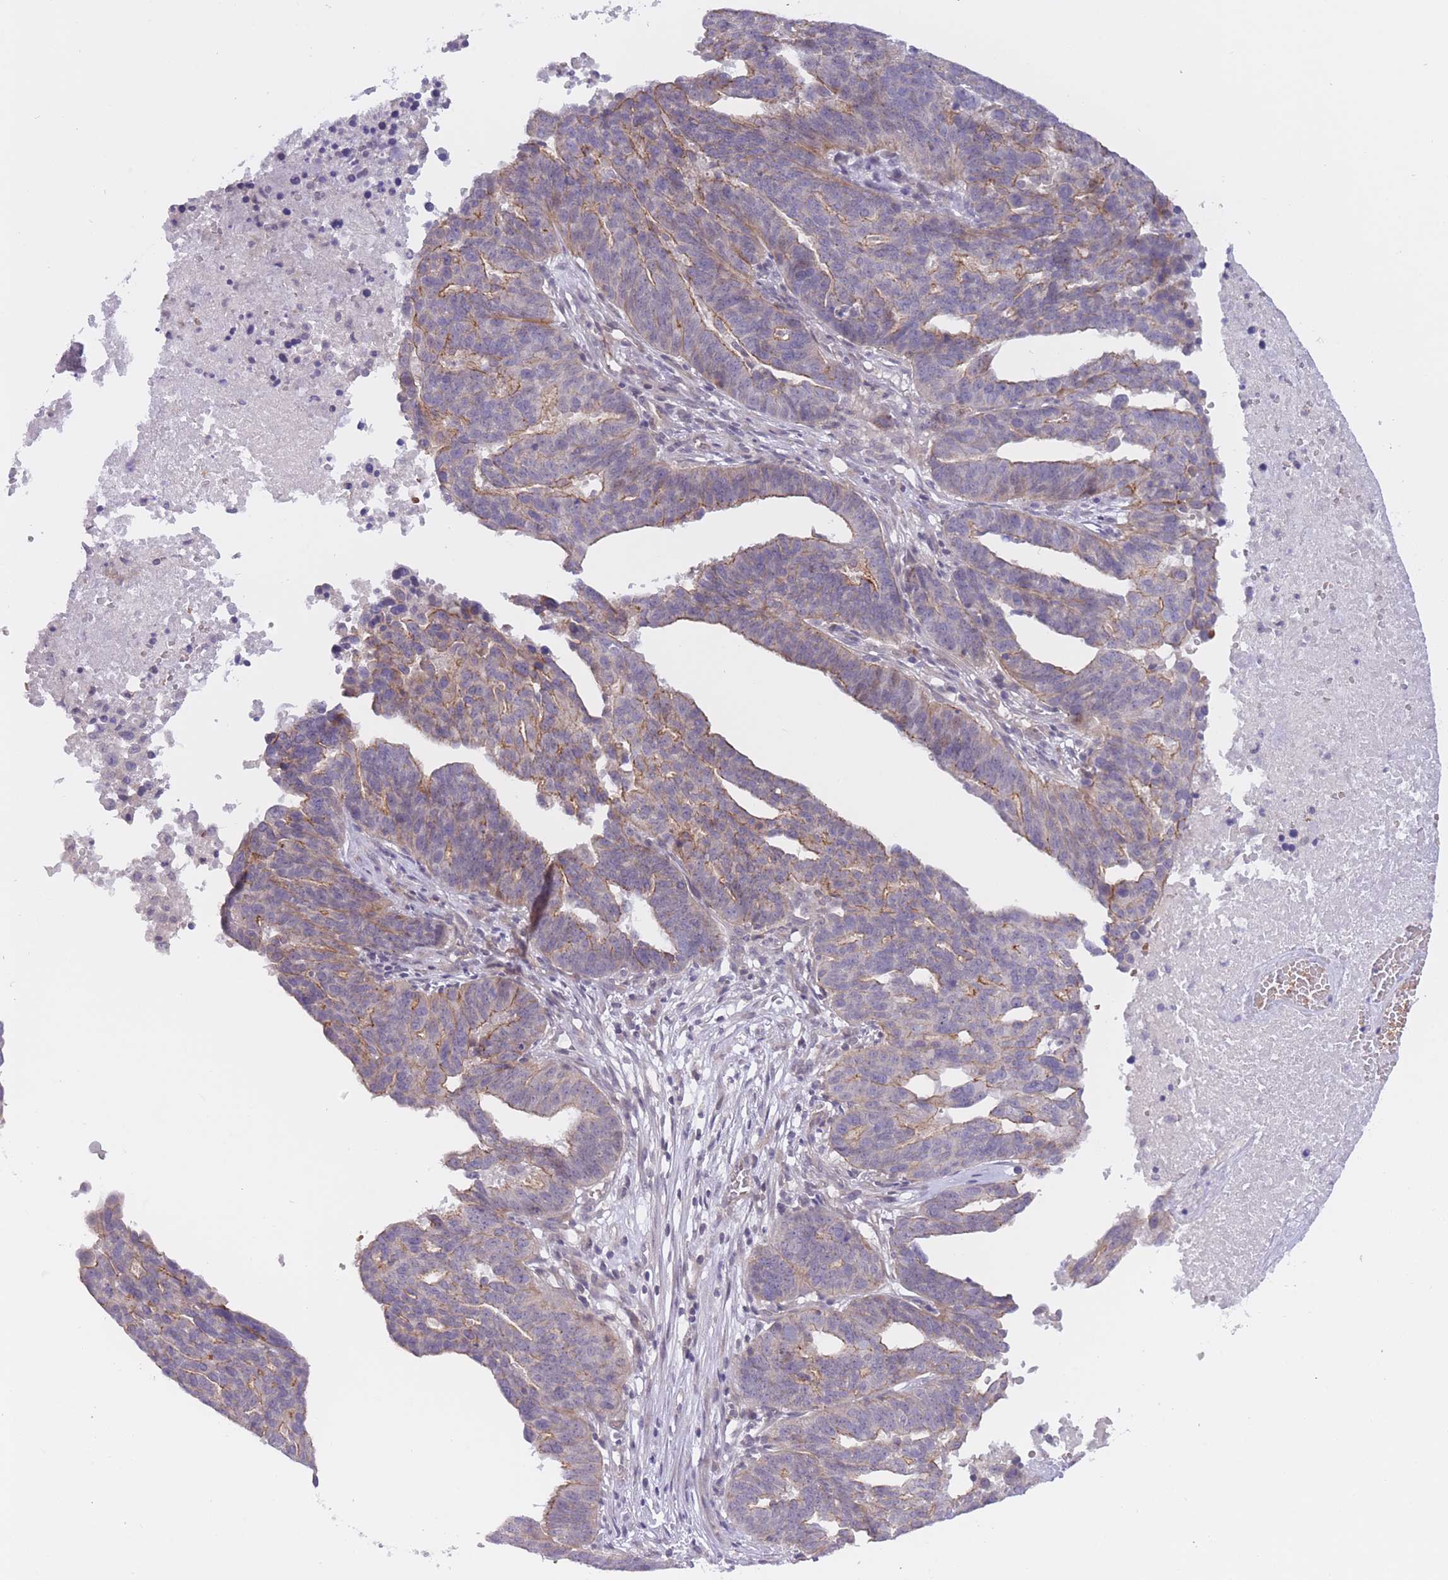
{"staining": {"intensity": "moderate", "quantity": "<25%", "location": "cytoplasmic/membranous"}, "tissue": "ovarian cancer", "cell_type": "Tumor cells", "image_type": "cancer", "snomed": [{"axis": "morphology", "description": "Cystadenocarcinoma, serous, NOS"}, {"axis": "topography", "description": "Ovary"}], "caption": "Ovarian cancer (serous cystadenocarcinoma) stained with a brown dye demonstrates moderate cytoplasmic/membranous positive positivity in approximately <25% of tumor cells.", "gene": "FUT5", "patient": {"sex": "female", "age": 59}}